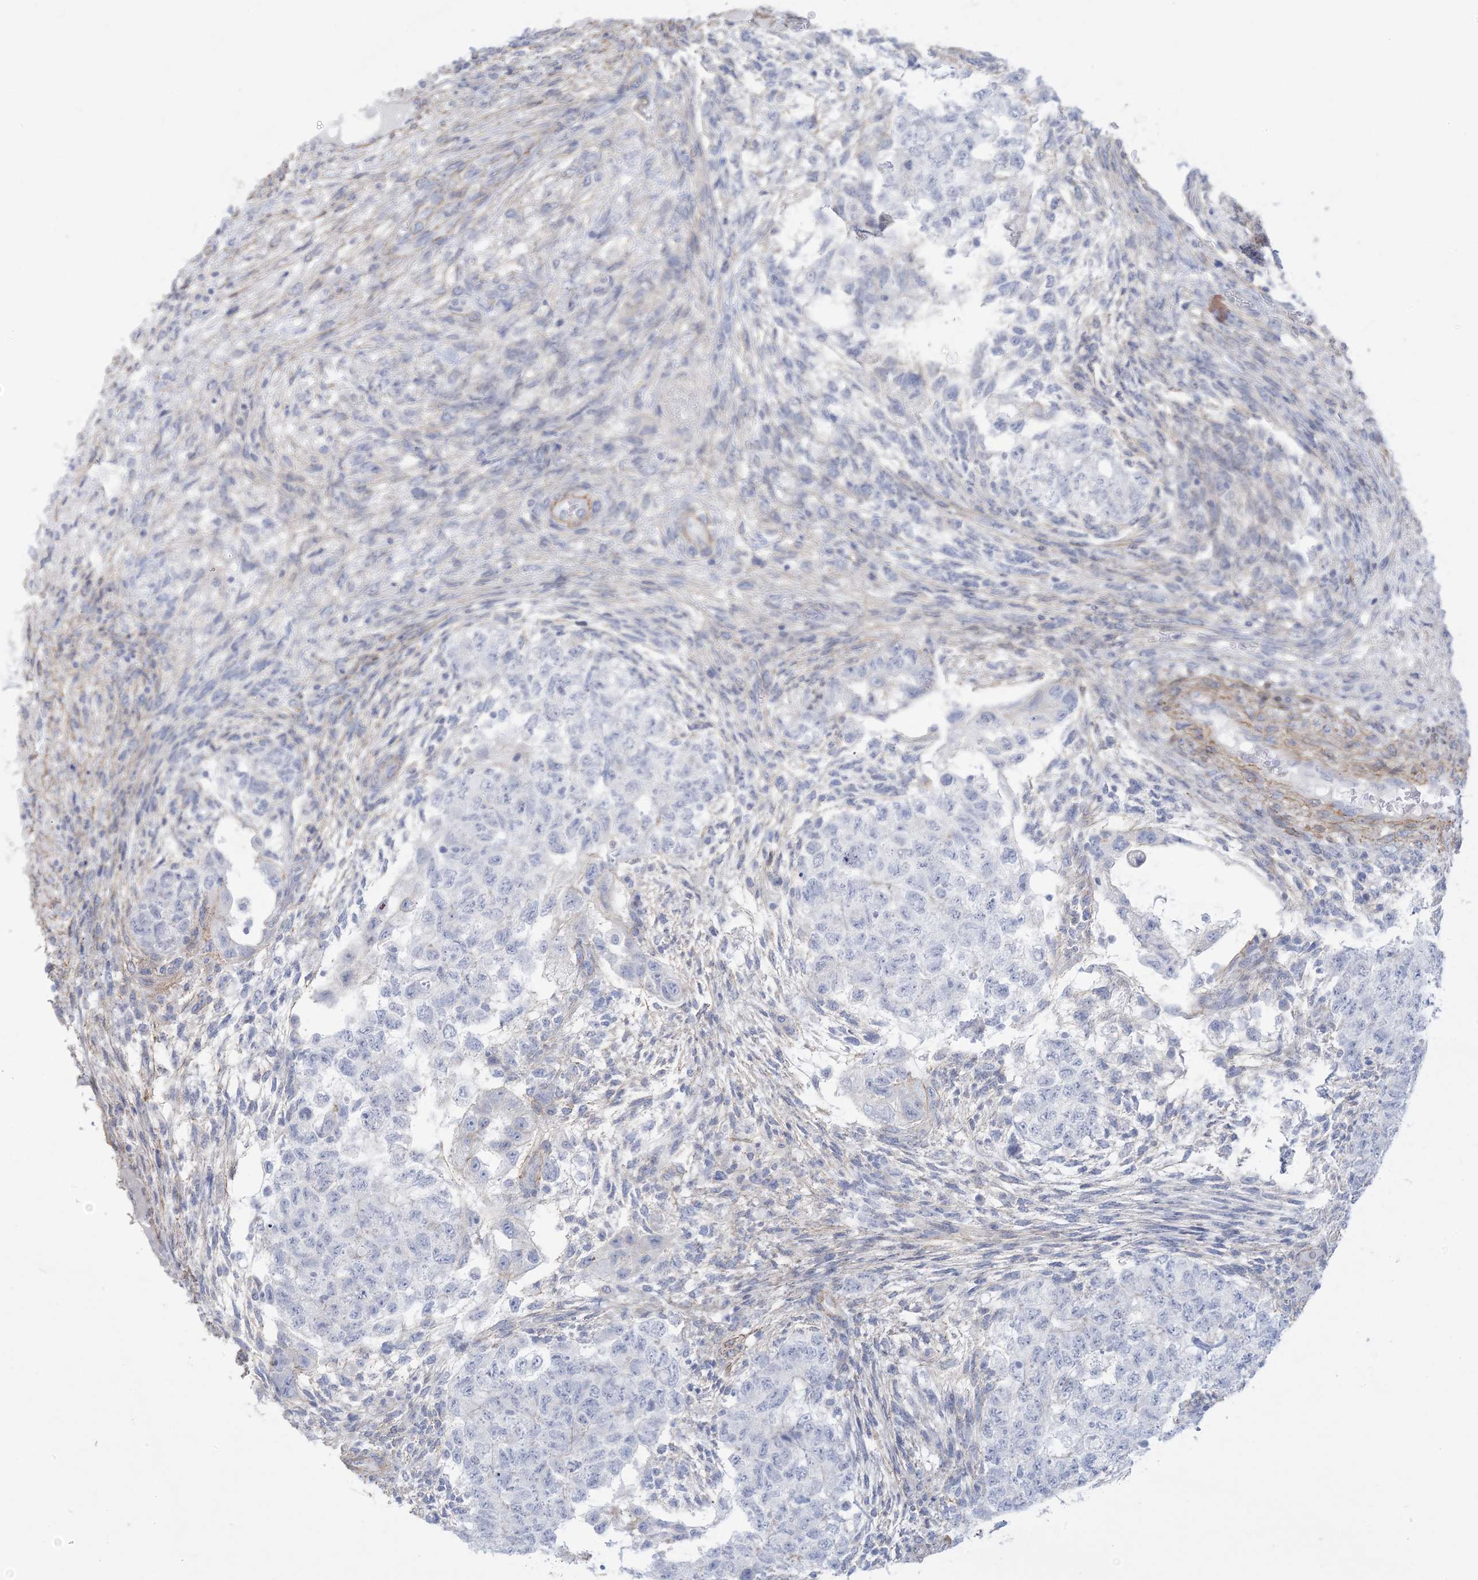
{"staining": {"intensity": "negative", "quantity": "none", "location": "none"}, "tissue": "testis cancer", "cell_type": "Tumor cells", "image_type": "cancer", "snomed": [{"axis": "morphology", "description": "Carcinoma, Embryonal, NOS"}, {"axis": "topography", "description": "Testis"}], "caption": "A histopathology image of testis cancer stained for a protein exhibits no brown staining in tumor cells.", "gene": "AGXT", "patient": {"sex": "male", "age": 36}}